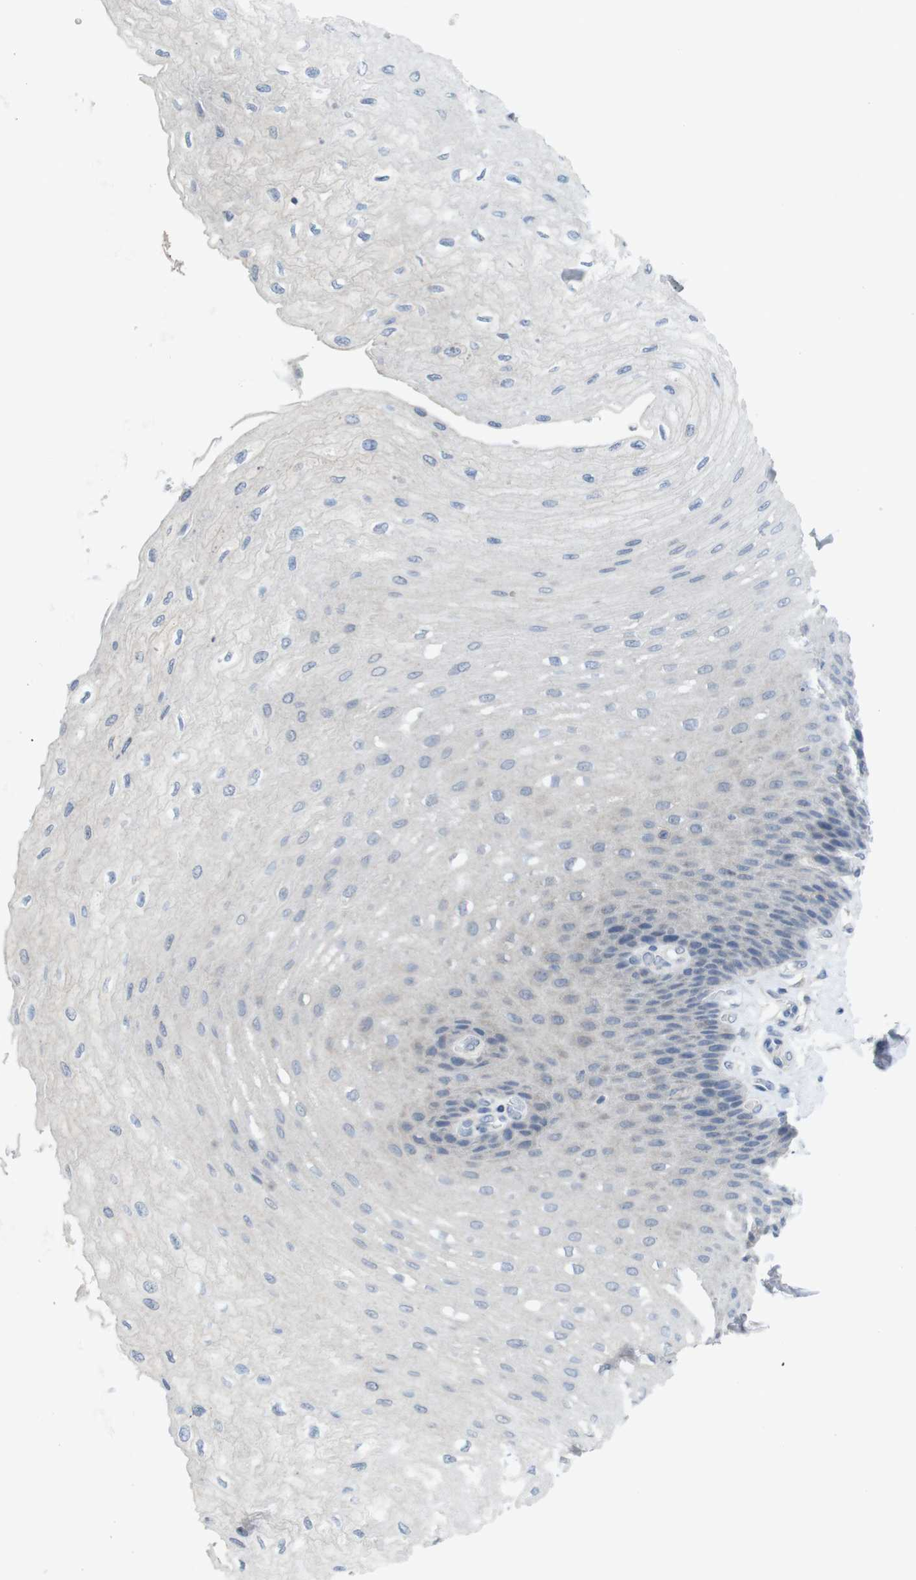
{"staining": {"intensity": "negative", "quantity": "none", "location": "none"}, "tissue": "esophagus", "cell_type": "Squamous epithelial cells", "image_type": "normal", "snomed": [{"axis": "morphology", "description": "Normal tissue, NOS"}, {"axis": "topography", "description": "Esophagus"}], "caption": "This histopathology image is of benign esophagus stained with IHC to label a protein in brown with the nuclei are counter-stained blue. There is no staining in squamous epithelial cells.", "gene": "SLAMF7", "patient": {"sex": "female", "age": 72}}